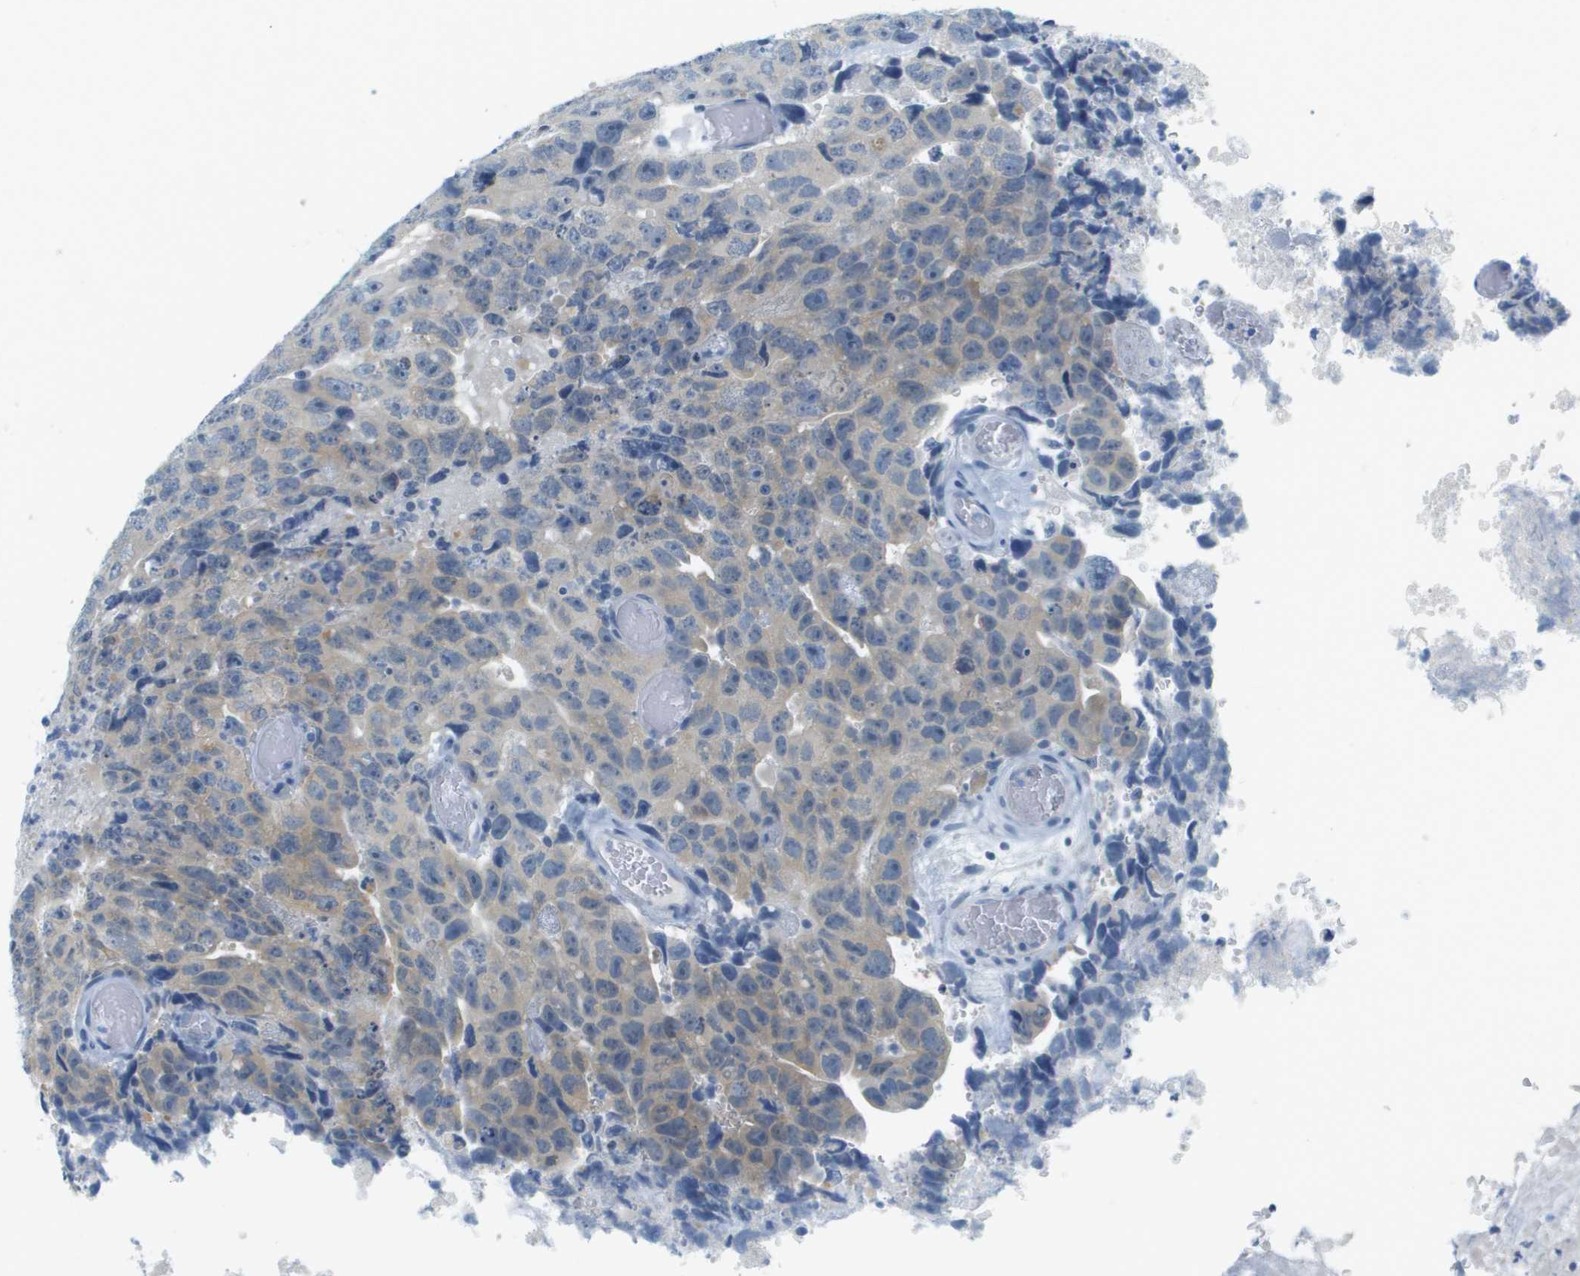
{"staining": {"intensity": "weak", "quantity": "<25%", "location": "cytoplasmic/membranous"}, "tissue": "testis cancer", "cell_type": "Tumor cells", "image_type": "cancer", "snomed": [{"axis": "morphology", "description": "Necrosis, NOS"}, {"axis": "morphology", "description": "Carcinoma, Embryonal, NOS"}, {"axis": "topography", "description": "Testis"}], "caption": "Human testis cancer (embryonal carcinoma) stained for a protein using immunohistochemistry displays no positivity in tumor cells.", "gene": "SMYD5", "patient": {"sex": "male", "age": 19}}